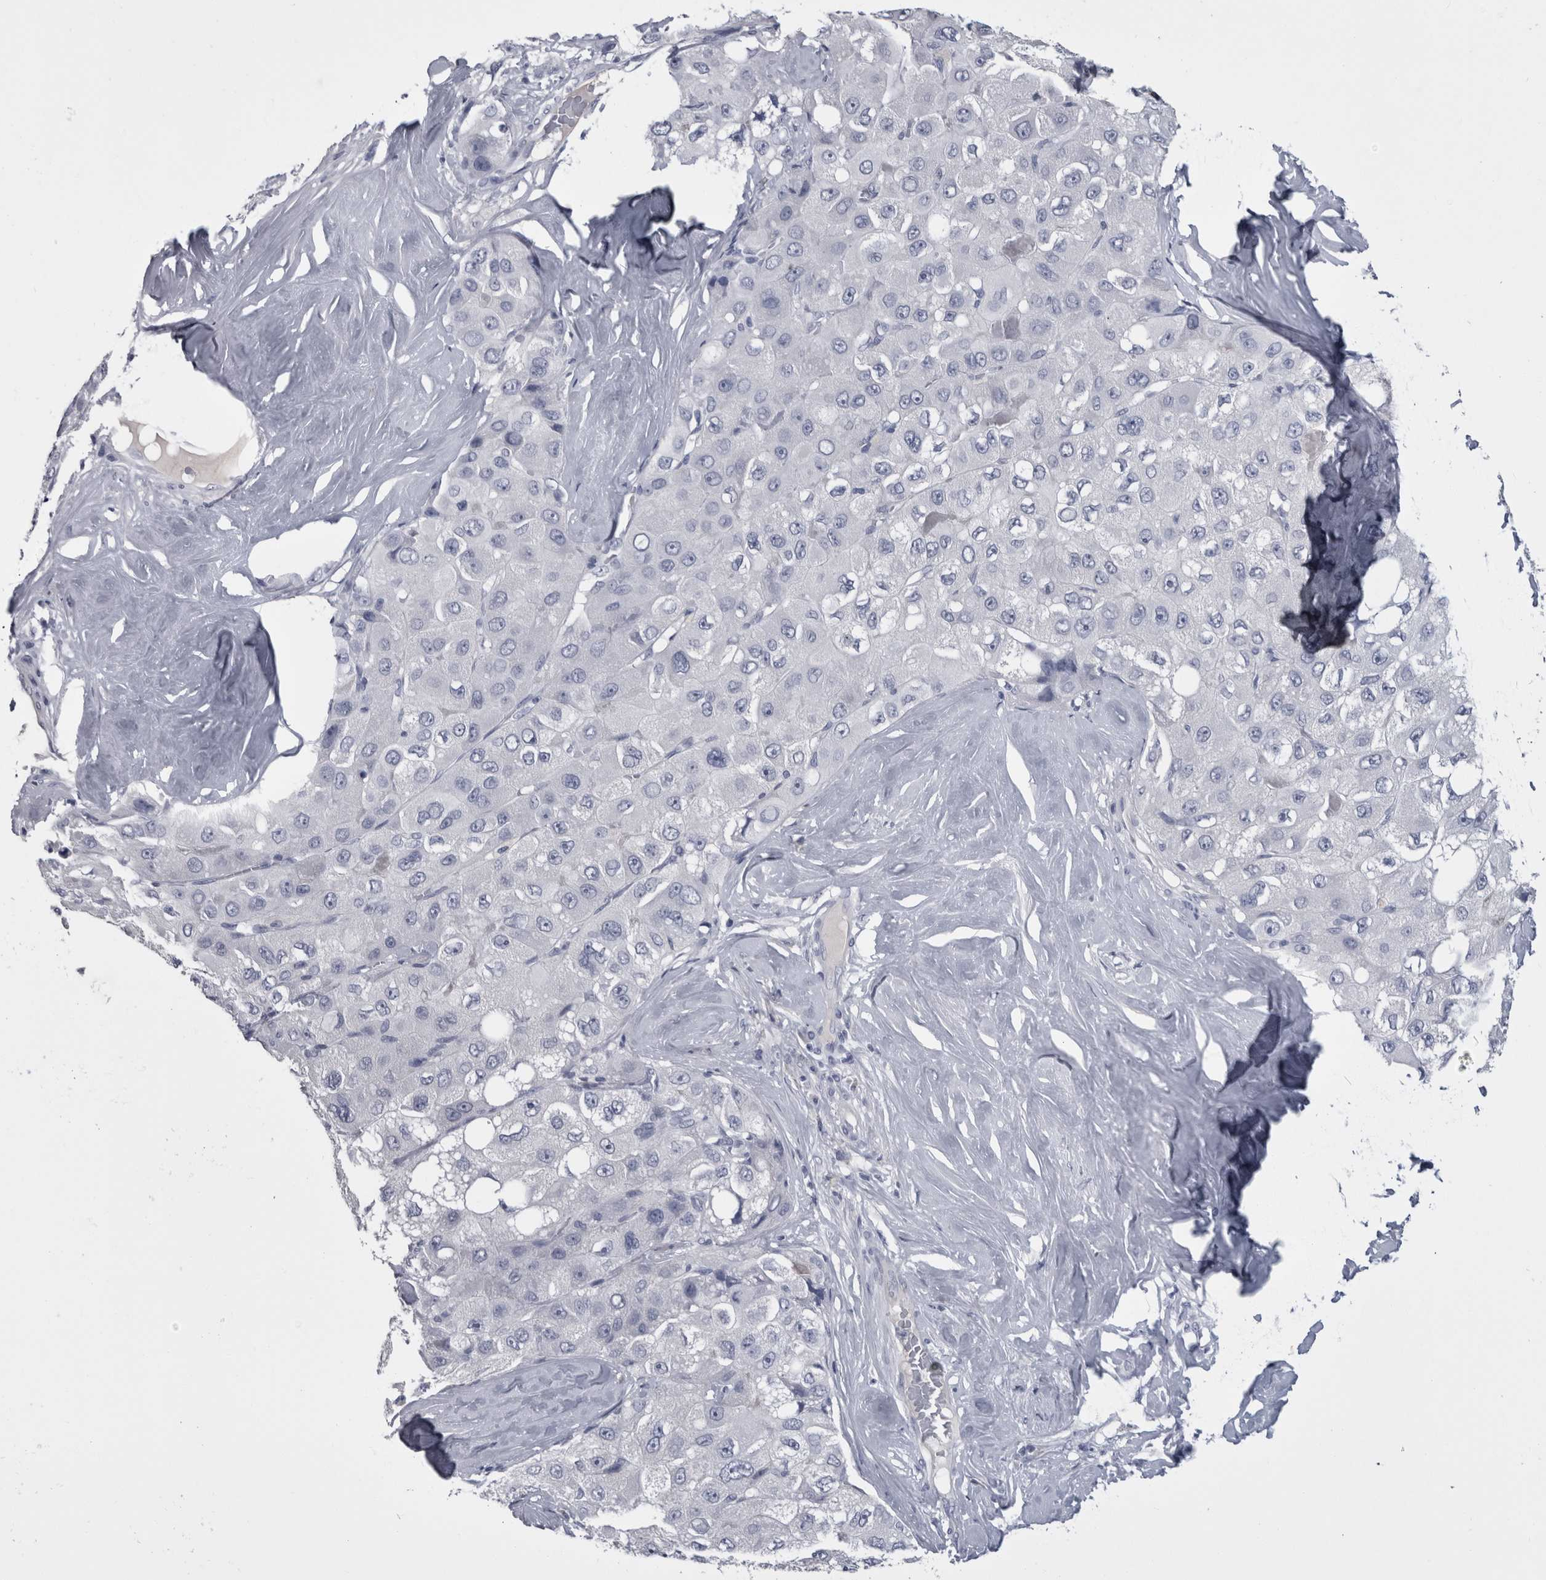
{"staining": {"intensity": "negative", "quantity": "none", "location": "none"}, "tissue": "liver cancer", "cell_type": "Tumor cells", "image_type": "cancer", "snomed": [{"axis": "morphology", "description": "Carcinoma, Hepatocellular, NOS"}, {"axis": "topography", "description": "Liver"}], "caption": "Immunohistochemistry (IHC) of human liver cancer reveals no positivity in tumor cells.", "gene": "PAX5", "patient": {"sex": "male", "age": 80}}